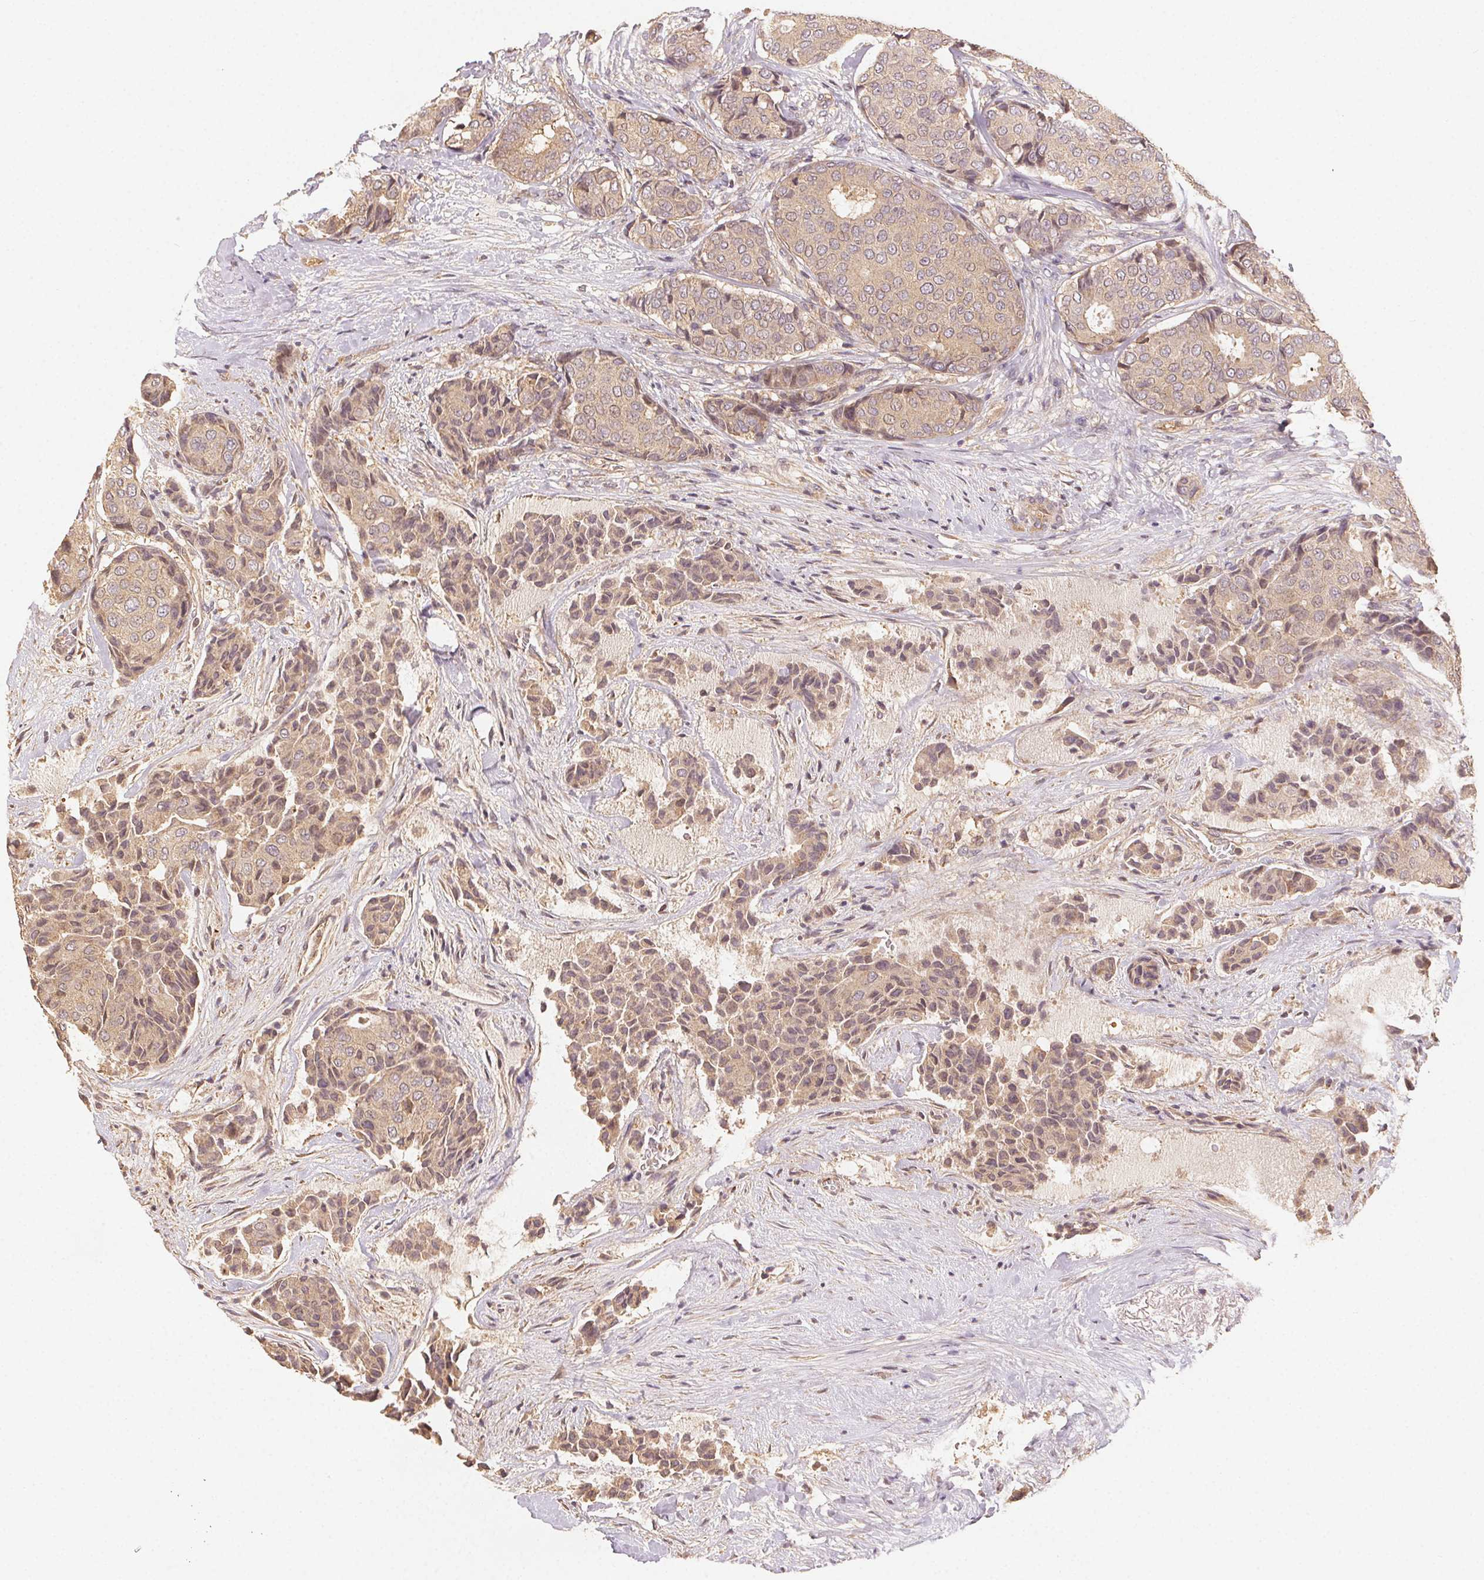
{"staining": {"intensity": "weak", "quantity": ">75%", "location": "cytoplasmic/membranous"}, "tissue": "breast cancer", "cell_type": "Tumor cells", "image_type": "cancer", "snomed": [{"axis": "morphology", "description": "Duct carcinoma"}, {"axis": "topography", "description": "Breast"}], "caption": "IHC staining of breast cancer (invasive ductal carcinoma), which reveals low levels of weak cytoplasmic/membranous positivity in about >75% of tumor cells indicating weak cytoplasmic/membranous protein positivity. The staining was performed using DAB (3,3'-diaminobenzidine) (brown) for protein detection and nuclei were counterstained in hematoxylin (blue).", "gene": "RALA", "patient": {"sex": "female", "age": 75}}